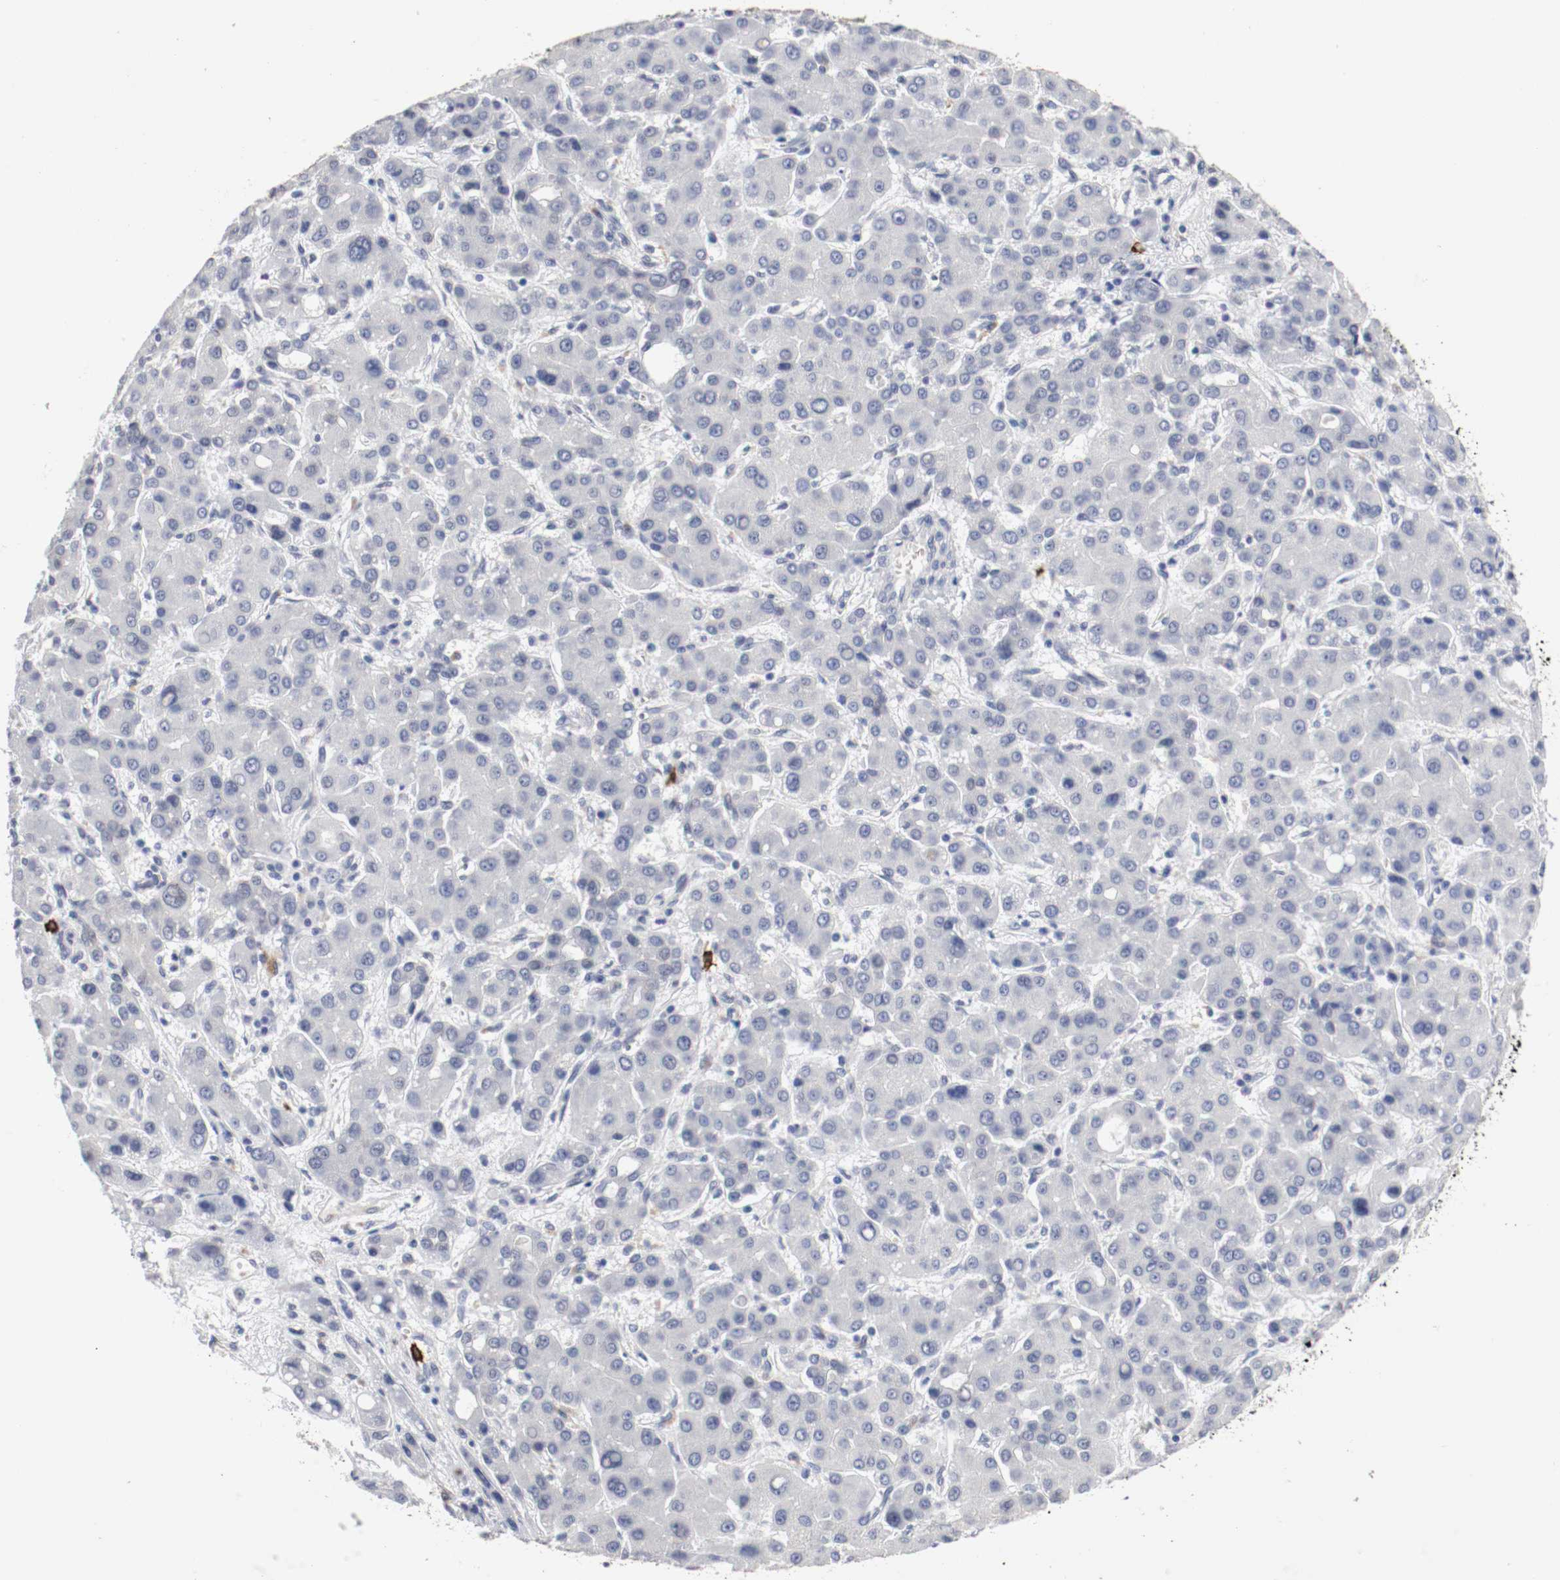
{"staining": {"intensity": "negative", "quantity": "none", "location": "none"}, "tissue": "liver cancer", "cell_type": "Tumor cells", "image_type": "cancer", "snomed": [{"axis": "morphology", "description": "Carcinoma, Hepatocellular, NOS"}, {"axis": "topography", "description": "Liver"}], "caption": "This is an IHC histopathology image of liver cancer. There is no staining in tumor cells.", "gene": "KIT", "patient": {"sex": "male", "age": 55}}